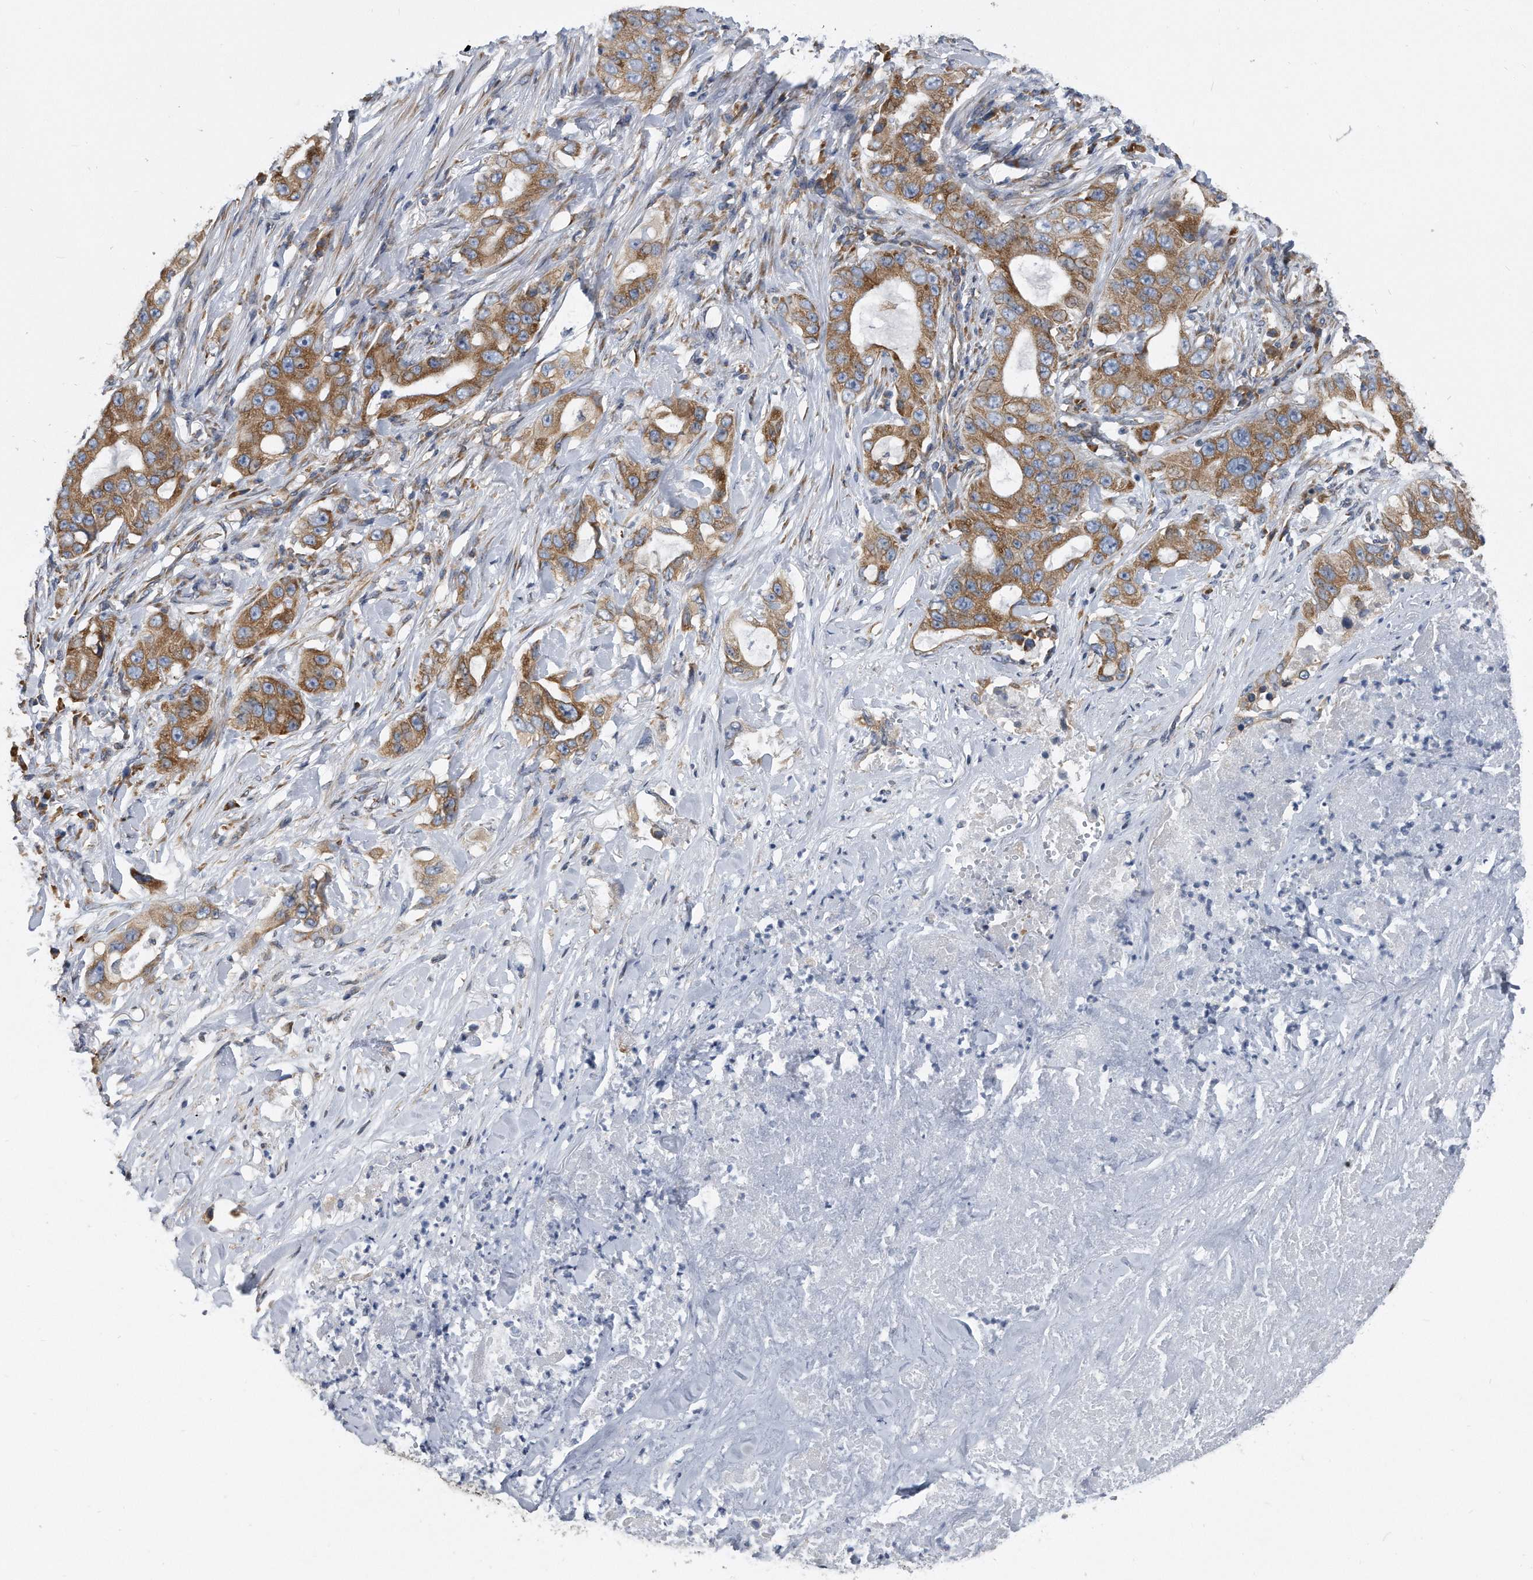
{"staining": {"intensity": "moderate", "quantity": ">75%", "location": "cytoplasmic/membranous"}, "tissue": "lung cancer", "cell_type": "Tumor cells", "image_type": "cancer", "snomed": [{"axis": "morphology", "description": "Adenocarcinoma, NOS"}, {"axis": "topography", "description": "Lung"}], "caption": "A high-resolution image shows immunohistochemistry staining of lung cancer (adenocarcinoma), which shows moderate cytoplasmic/membranous positivity in approximately >75% of tumor cells.", "gene": "CCDC47", "patient": {"sex": "female", "age": 51}}